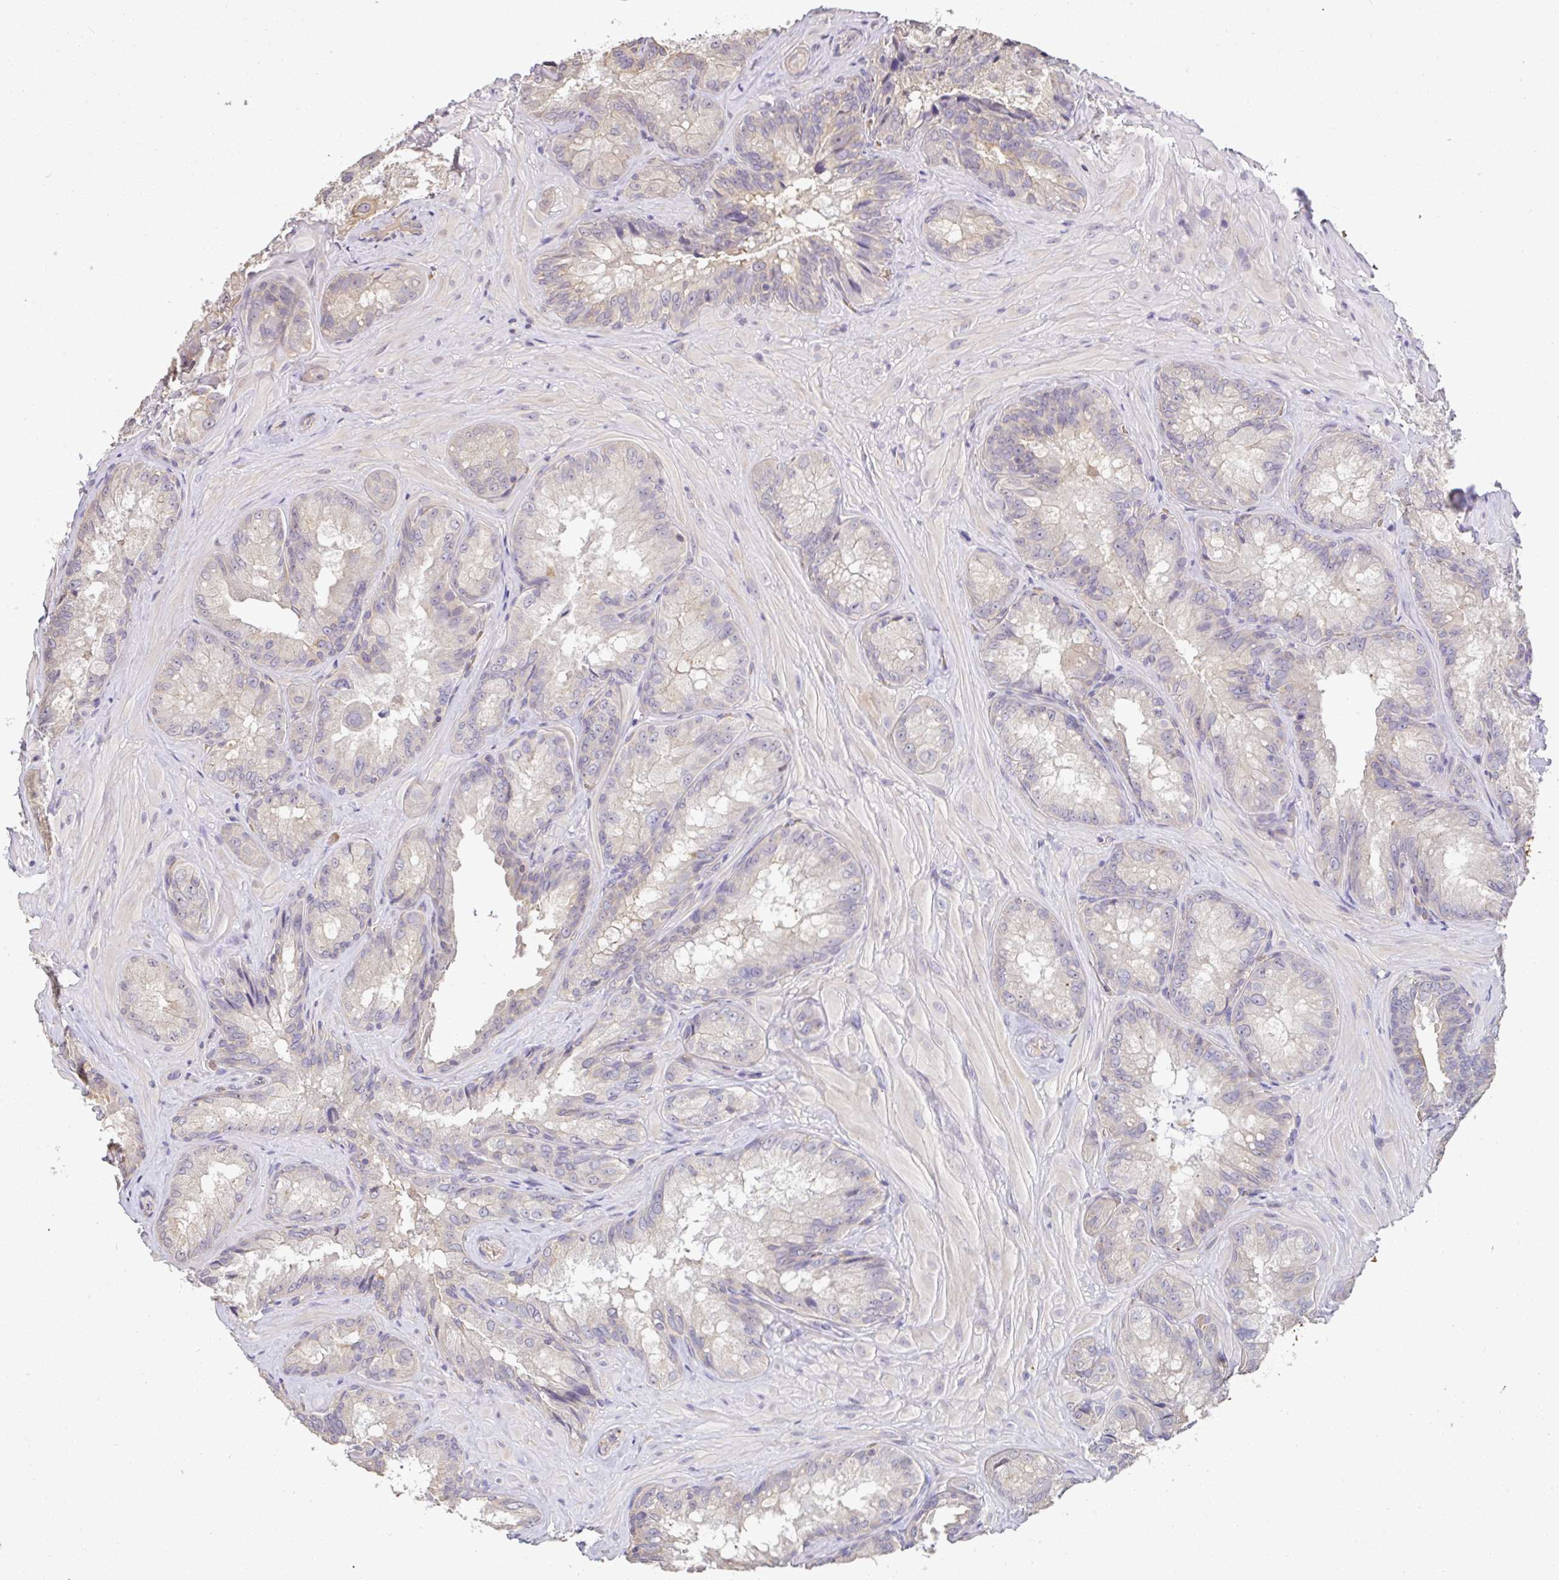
{"staining": {"intensity": "negative", "quantity": "none", "location": "none"}, "tissue": "seminal vesicle", "cell_type": "Glandular cells", "image_type": "normal", "snomed": [{"axis": "morphology", "description": "Normal tissue, NOS"}, {"axis": "topography", "description": "Seminal veicle"}], "caption": "High power microscopy micrograph of an immunohistochemistry (IHC) micrograph of normal seminal vesicle, revealing no significant positivity in glandular cells.", "gene": "C1QTNF9B", "patient": {"sex": "male", "age": 47}}